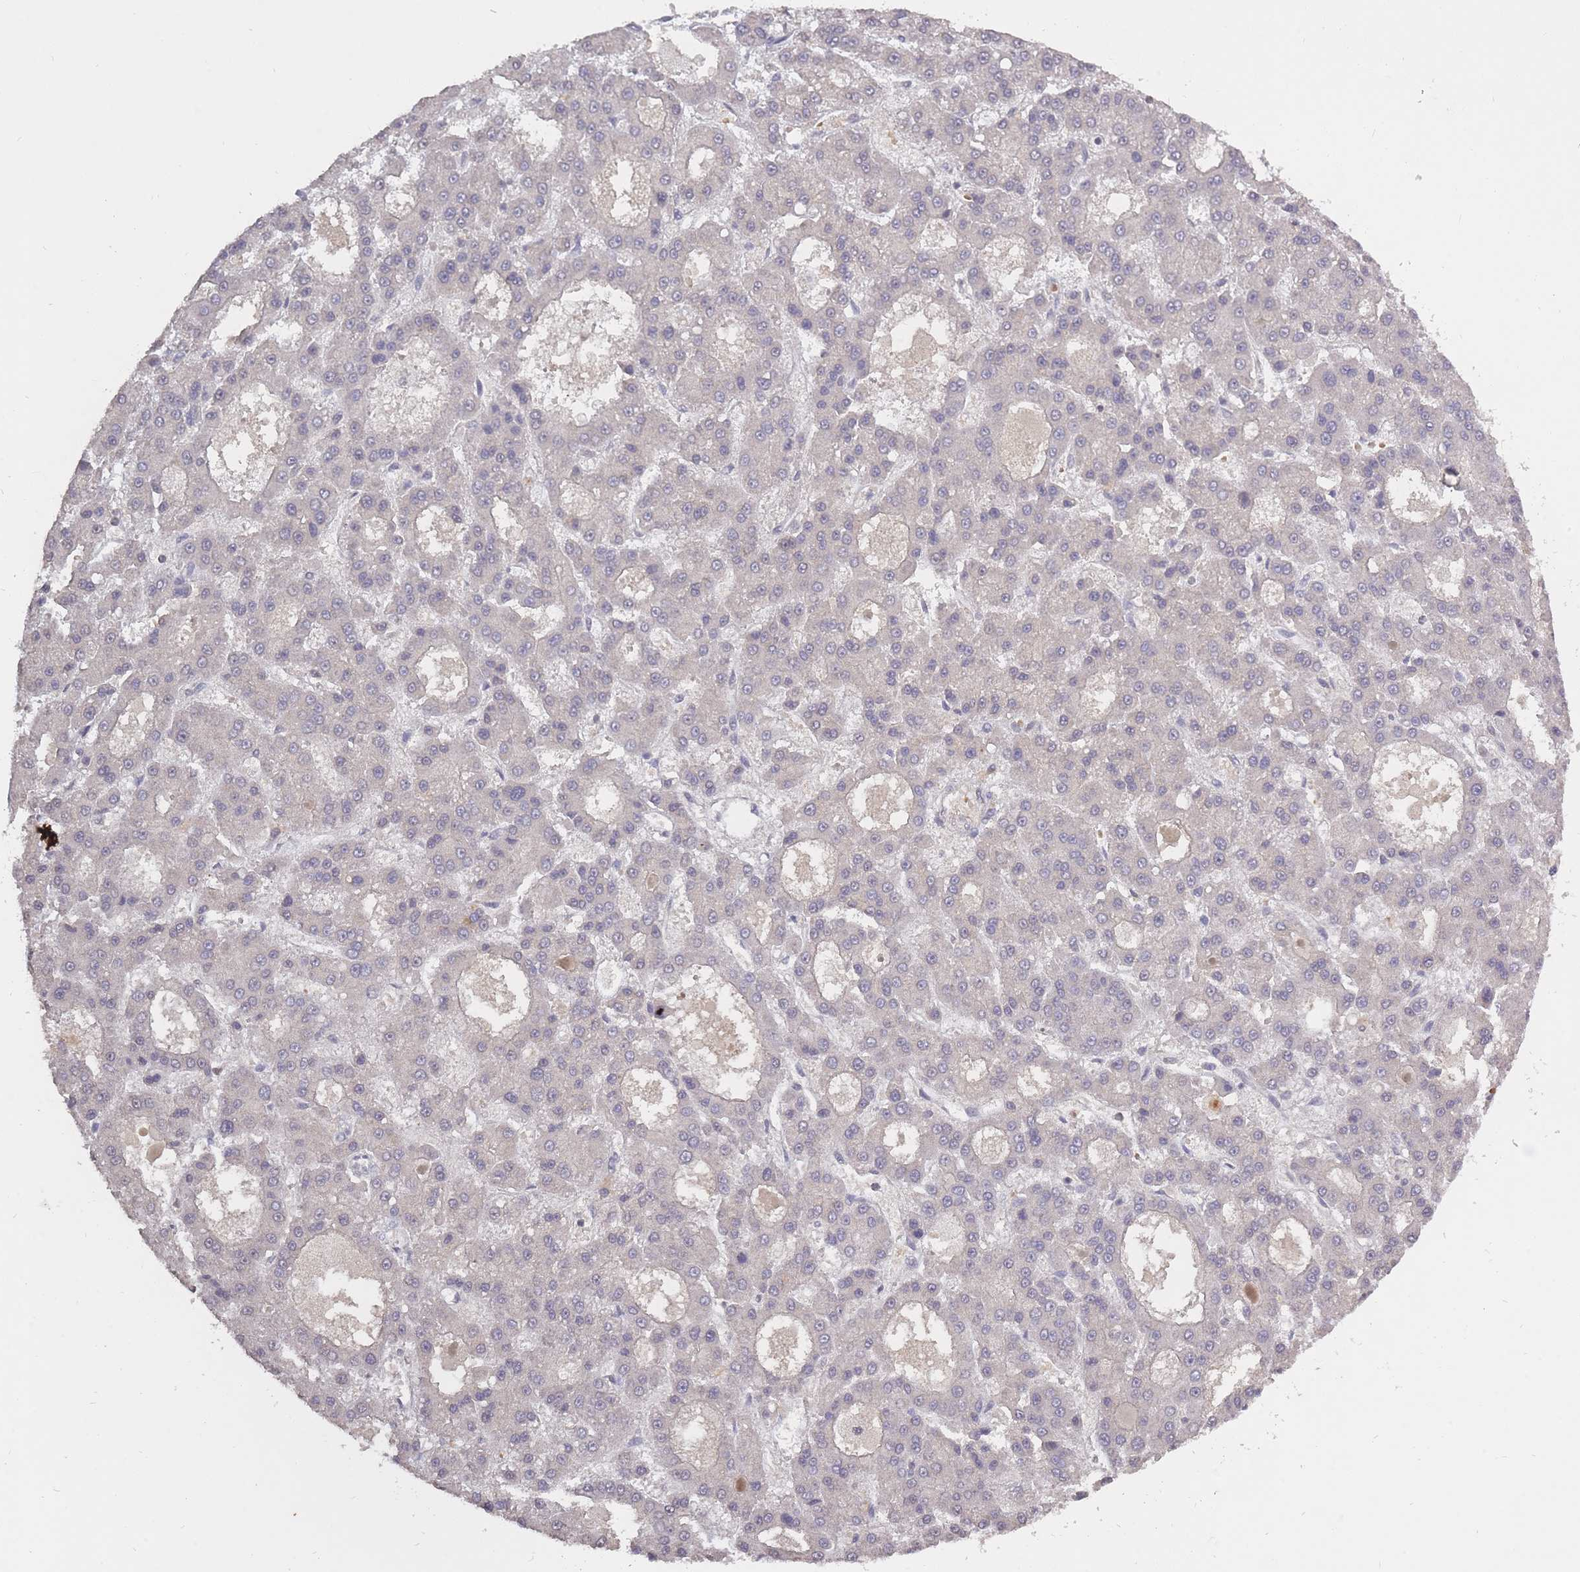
{"staining": {"intensity": "negative", "quantity": "none", "location": "none"}, "tissue": "liver cancer", "cell_type": "Tumor cells", "image_type": "cancer", "snomed": [{"axis": "morphology", "description": "Carcinoma, Hepatocellular, NOS"}, {"axis": "topography", "description": "Liver"}], "caption": "Immunohistochemical staining of human hepatocellular carcinoma (liver) shows no significant positivity in tumor cells.", "gene": "ADCYAP1R1", "patient": {"sex": "male", "age": 70}}